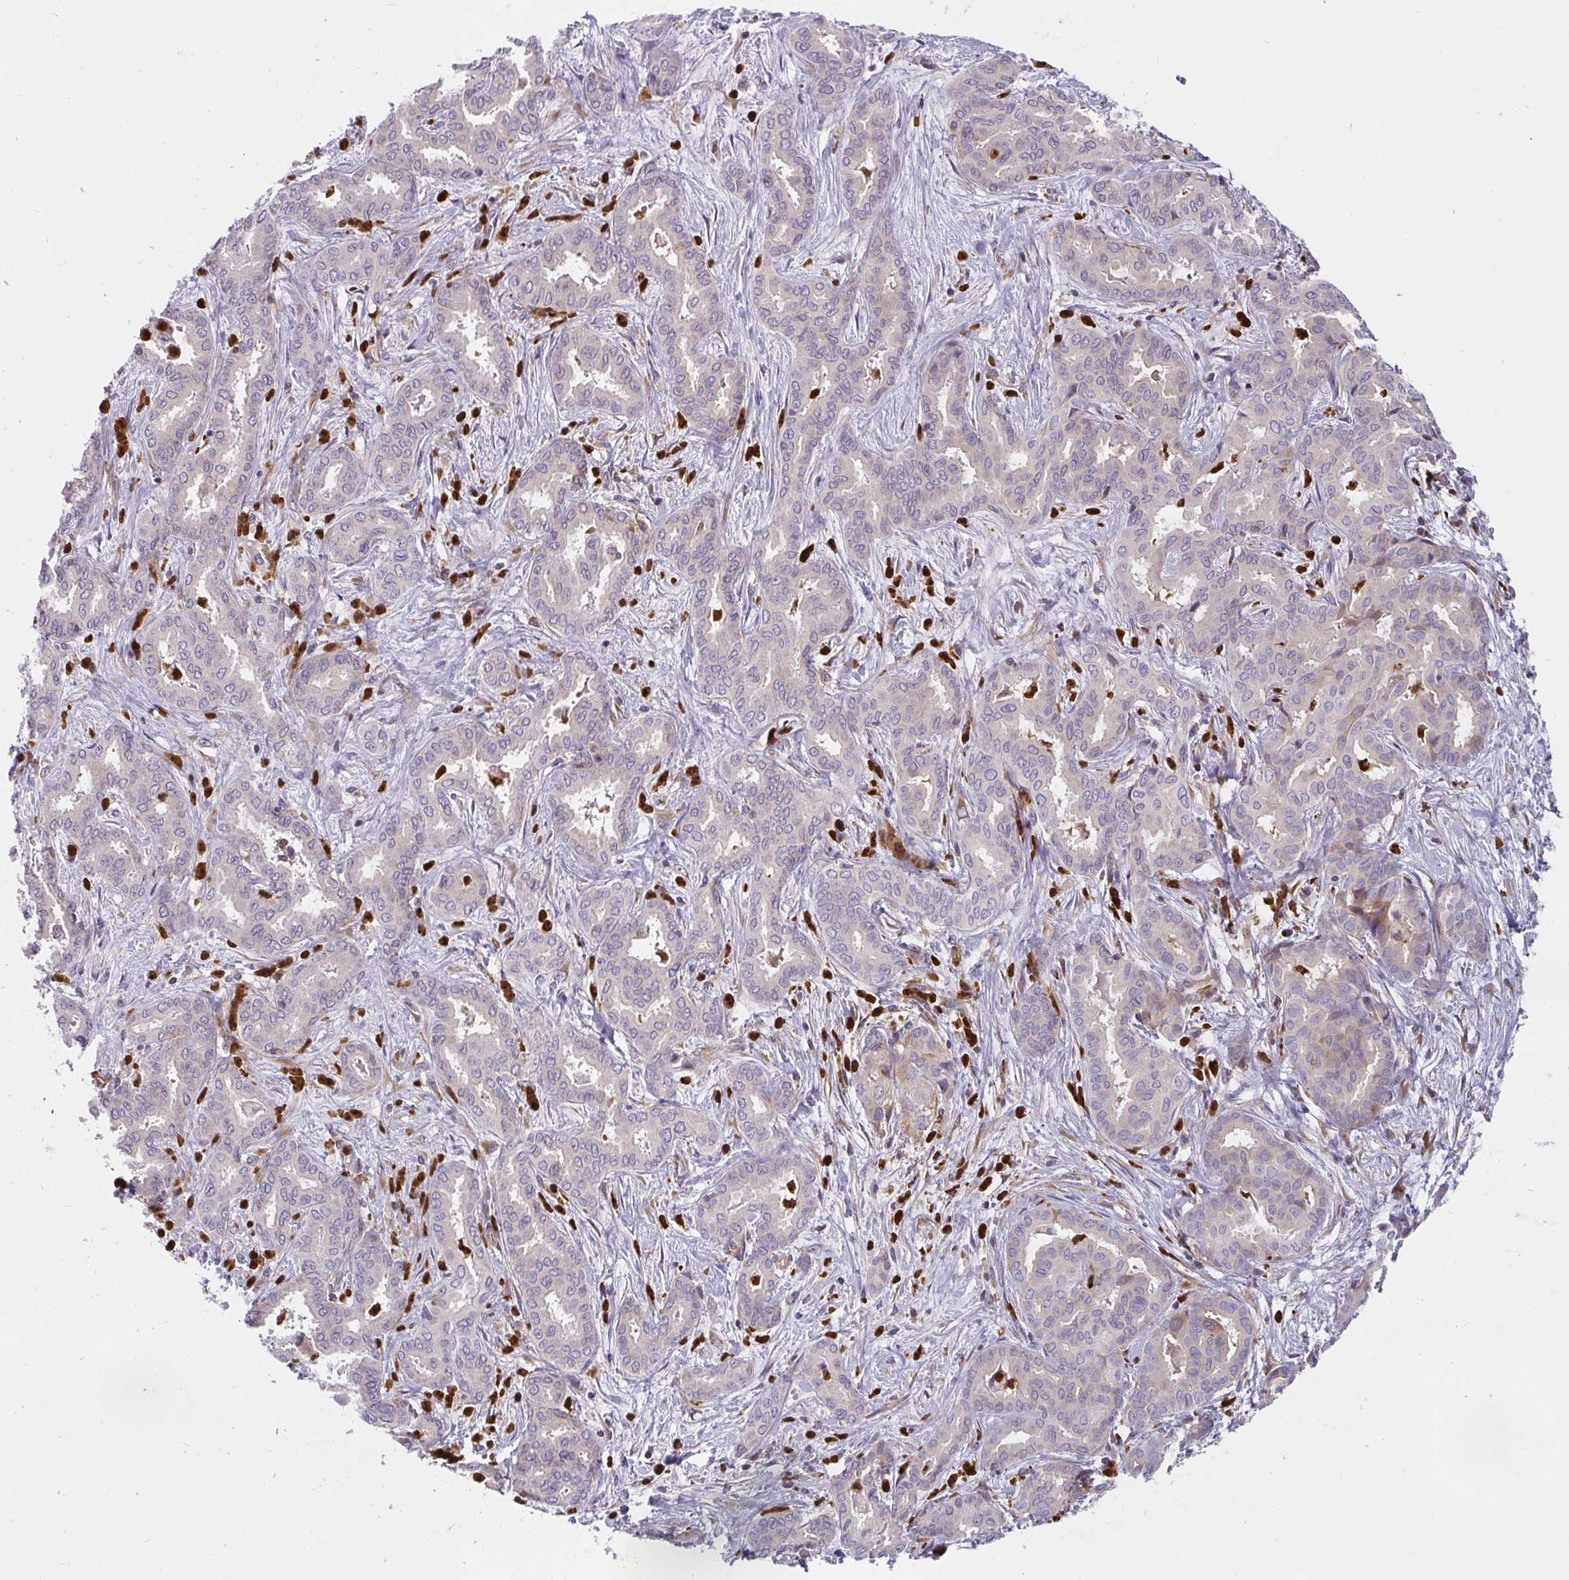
{"staining": {"intensity": "negative", "quantity": "none", "location": "none"}, "tissue": "liver cancer", "cell_type": "Tumor cells", "image_type": "cancer", "snomed": [{"axis": "morphology", "description": "Cholangiocarcinoma"}, {"axis": "topography", "description": "Liver"}], "caption": "This histopathology image is of cholangiocarcinoma (liver) stained with IHC to label a protein in brown with the nuclei are counter-stained blue. There is no expression in tumor cells.", "gene": "CSF3R", "patient": {"sex": "female", "age": 64}}